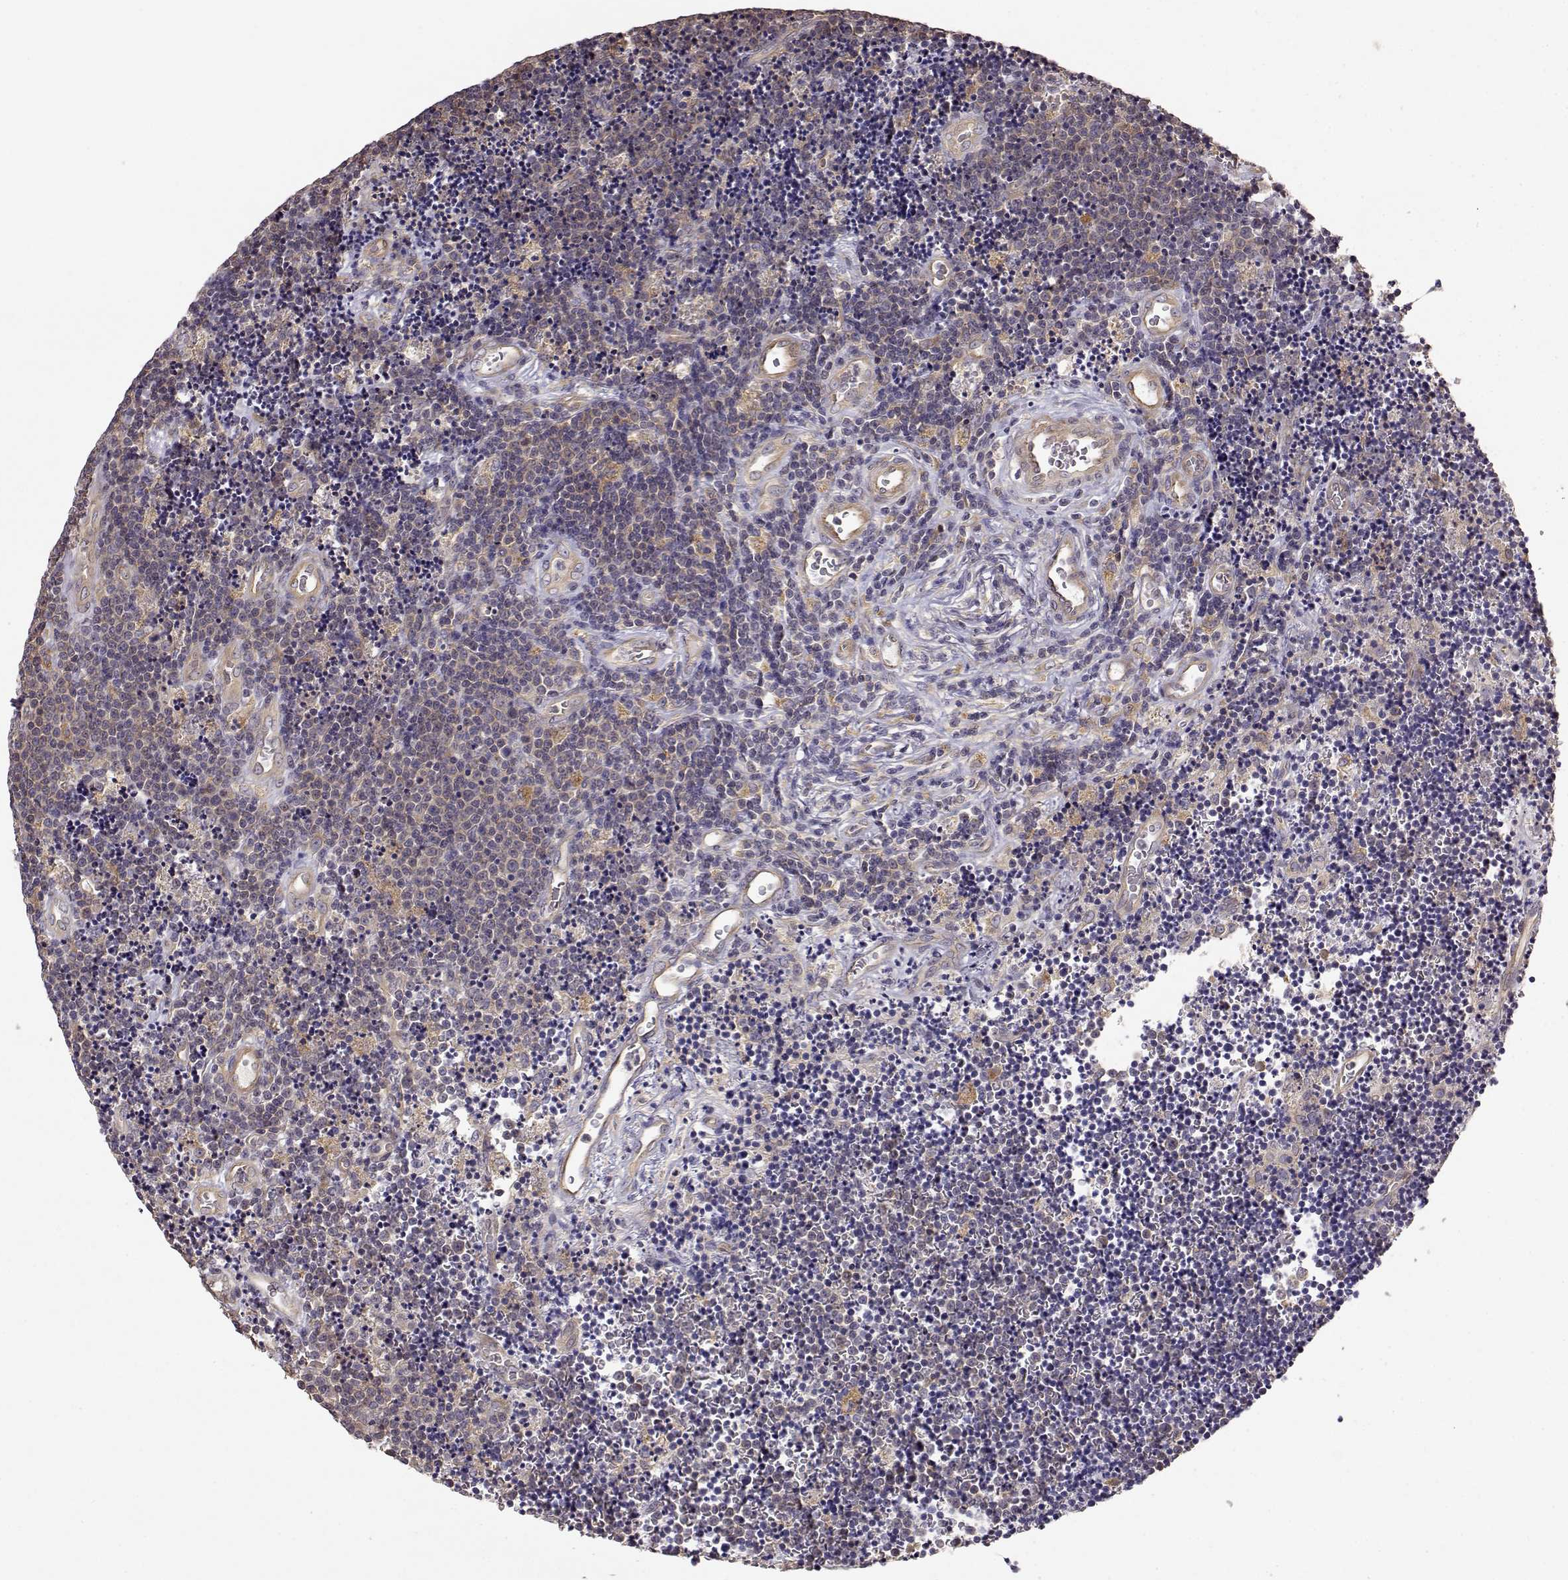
{"staining": {"intensity": "weak", "quantity": "<25%", "location": "cytoplasmic/membranous"}, "tissue": "lymphoma", "cell_type": "Tumor cells", "image_type": "cancer", "snomed": [{"axis": "morphology", "description": "Malignant lymphoma, non-Hodgkin's type, Low grade"}, {"axis": "topography", "description": "Brain"}], "caption": "Histopathology image shows no protein staining in tumor cells of lymphoma tissue.", "gene": "CRIM1", "patient": {"sex": "female", "age": 66}}